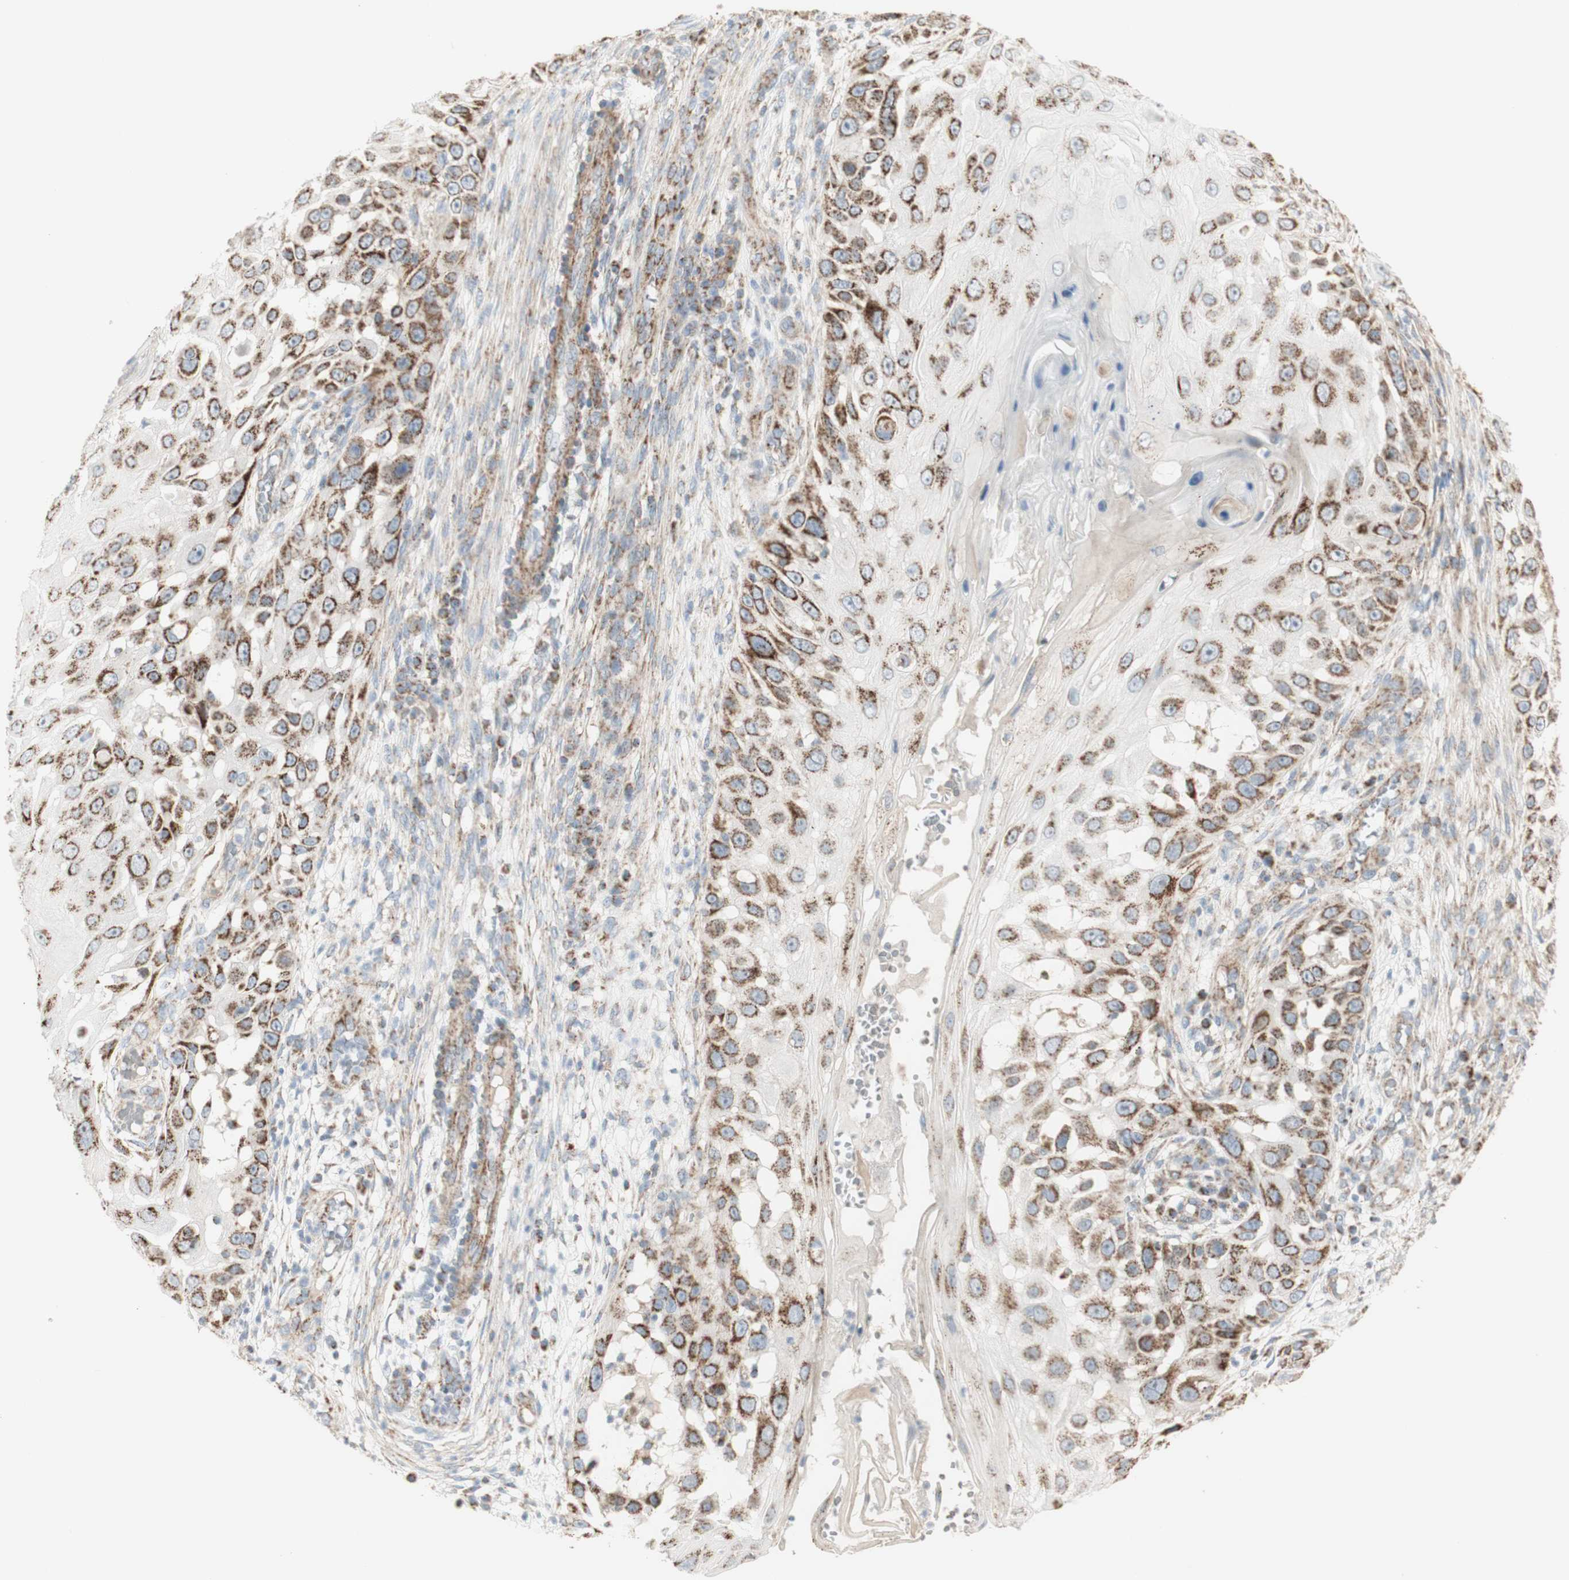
{"staining": {"intensity": "moderate", "quantity": ">75%", "location": "cytoplasmic/membranous"}, "tissue": "skin cancer", "cell_type": "Tumor cells", "image_type": "cancer", "snomed": [{"axis": "morphology", "description": "Squamous cell carcinoma, NOS"}, {"axis": "topography", "description": "Skin"}], "caption": "Immunohistochemical staining of human skin squamous cell carcinoma displays moderate cytoplasmic/membranous protein positivity in approximately >75% of tumor cells.", "gene": "LETM1", "patient": {"sex": "female", "age": 44}}